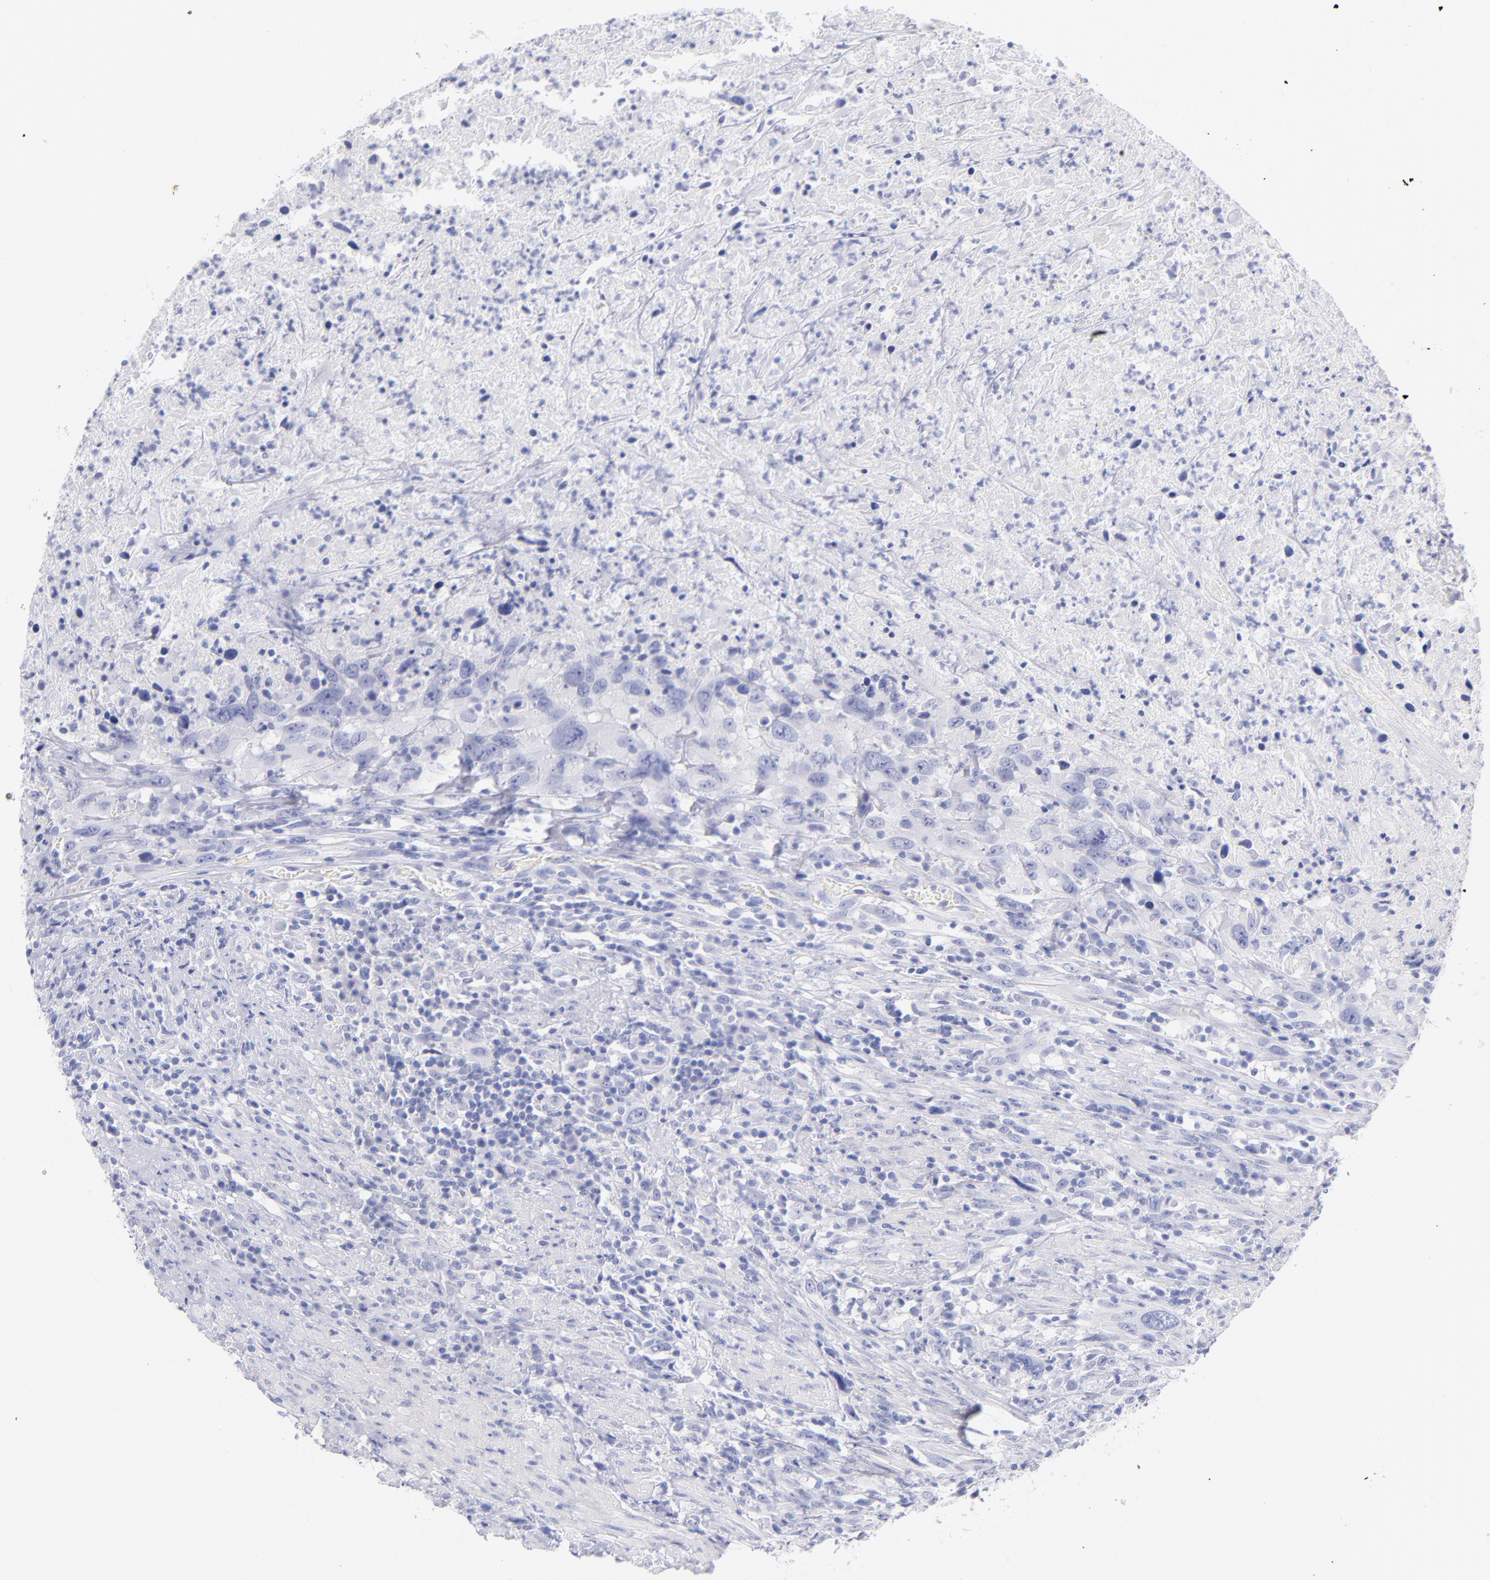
{"staining": {"intensity": "negative", "quantity": "none", "location": "none"}, "tissue": "urothelial cancer", "cell_type": "Tumor cells", "image_type": "cancer", "snomed": [{"axis": "morphology", "description": "Urothelial carcinoma, High grade"}, {"axis": "topography", "description": "Urinary bladder"}], "caption": "Human high-grade urothelial carcinoma stained for a protein using immunohistochemistry exhibits no positivity in tumor cells.", "gene": "SCGN", "patient": {"sex": "male", "age": 61}}